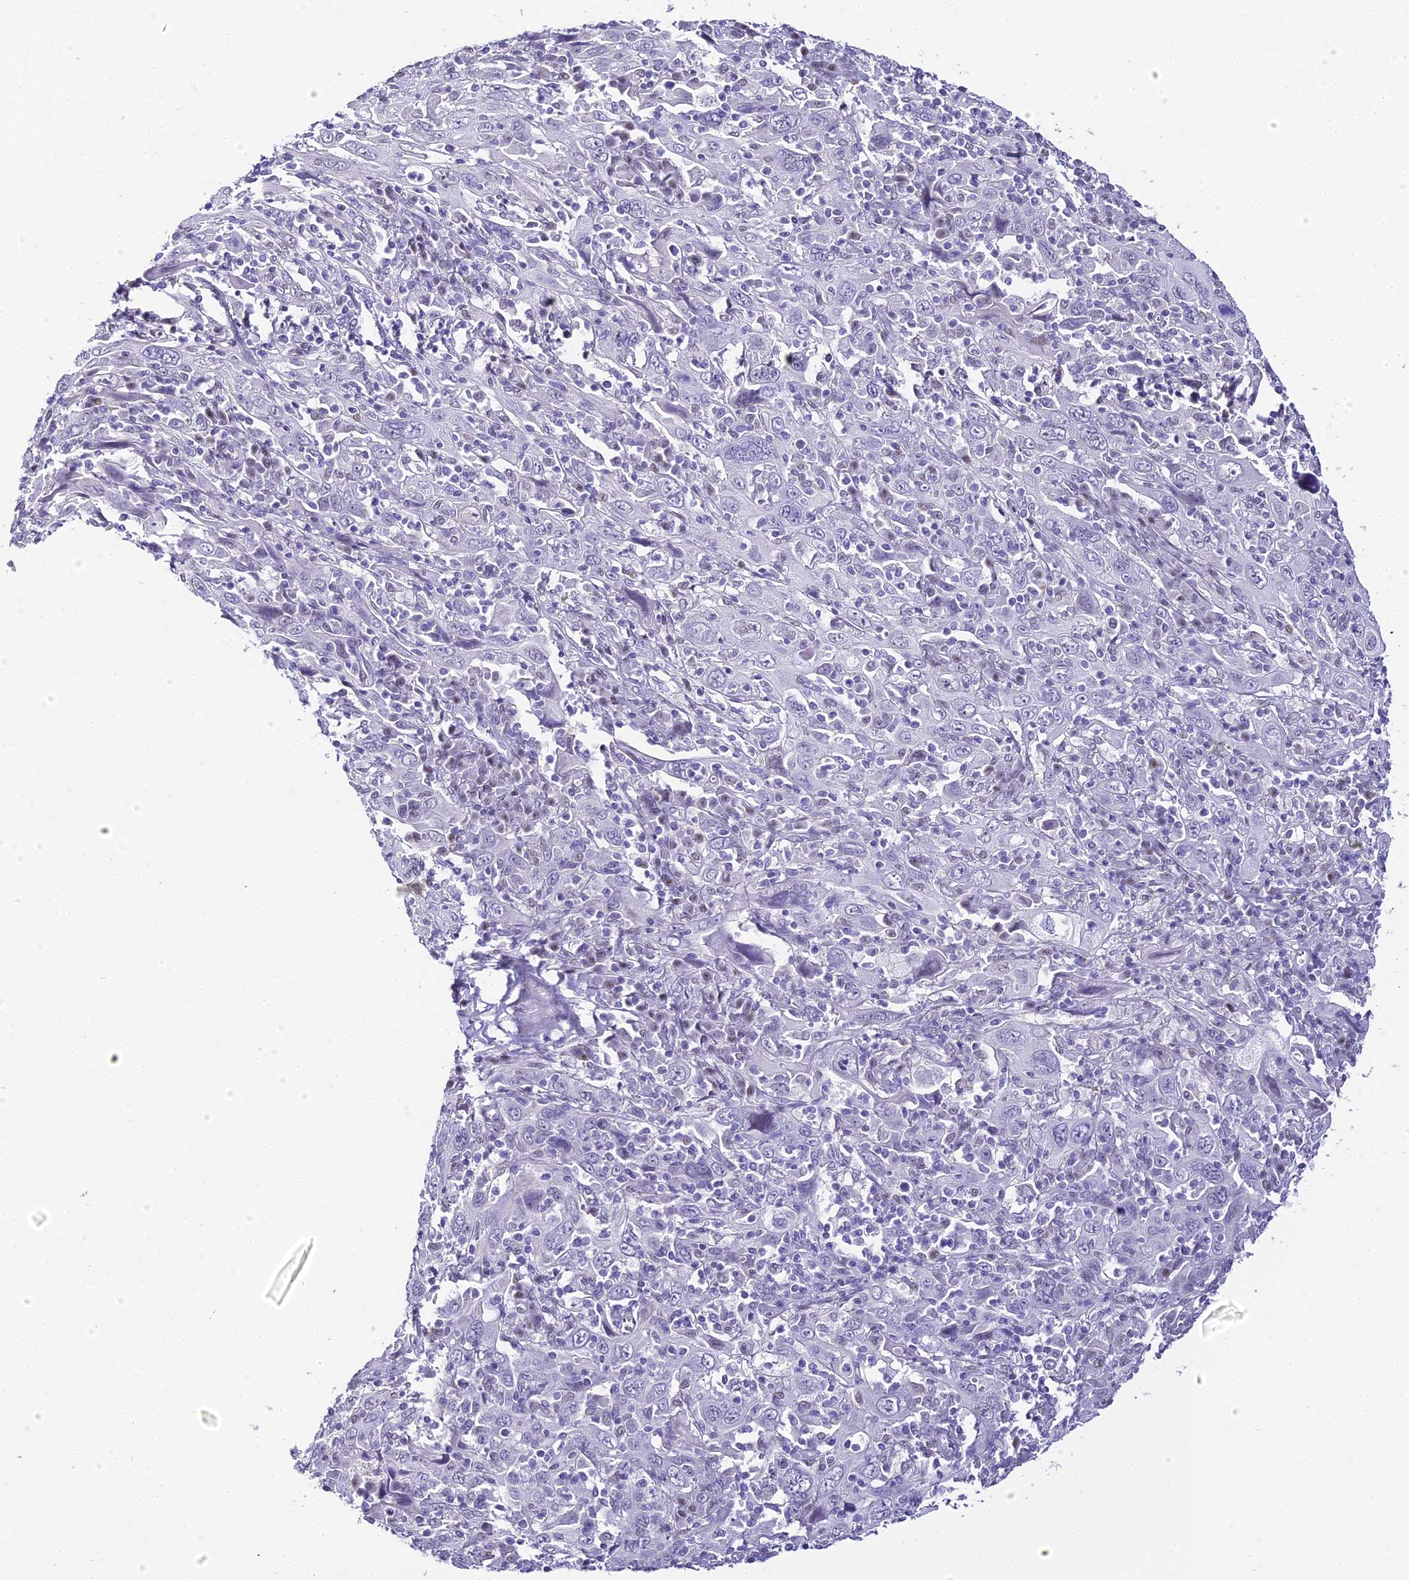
{"staining": {"intensity": "negative", "quantity": "none", "location": "none"}, "tissue": "cervical cancer", "cell_type": "Tumor cells", "image_type": "cancer", "snomed": [{"axis": "morphology", "description": "Squamous cell carcinoma, NOS"}, {"axis": "topography", "description": "Cervix"}], "caption": "IHC micrograph of cervical cancer (squamous cell carcinoma) stained for a protein (brown), which exhibits no expression in tumor cells. (Stains: DAB (3,3'-diaminobenzidine) immunohistochemistry with hematoxylin counter stain, Microscopy: brightfield microscopy at high magnification).", "gene": "ABHD14A-ACY1", "patient": {"sex": "female", "age": 46}}